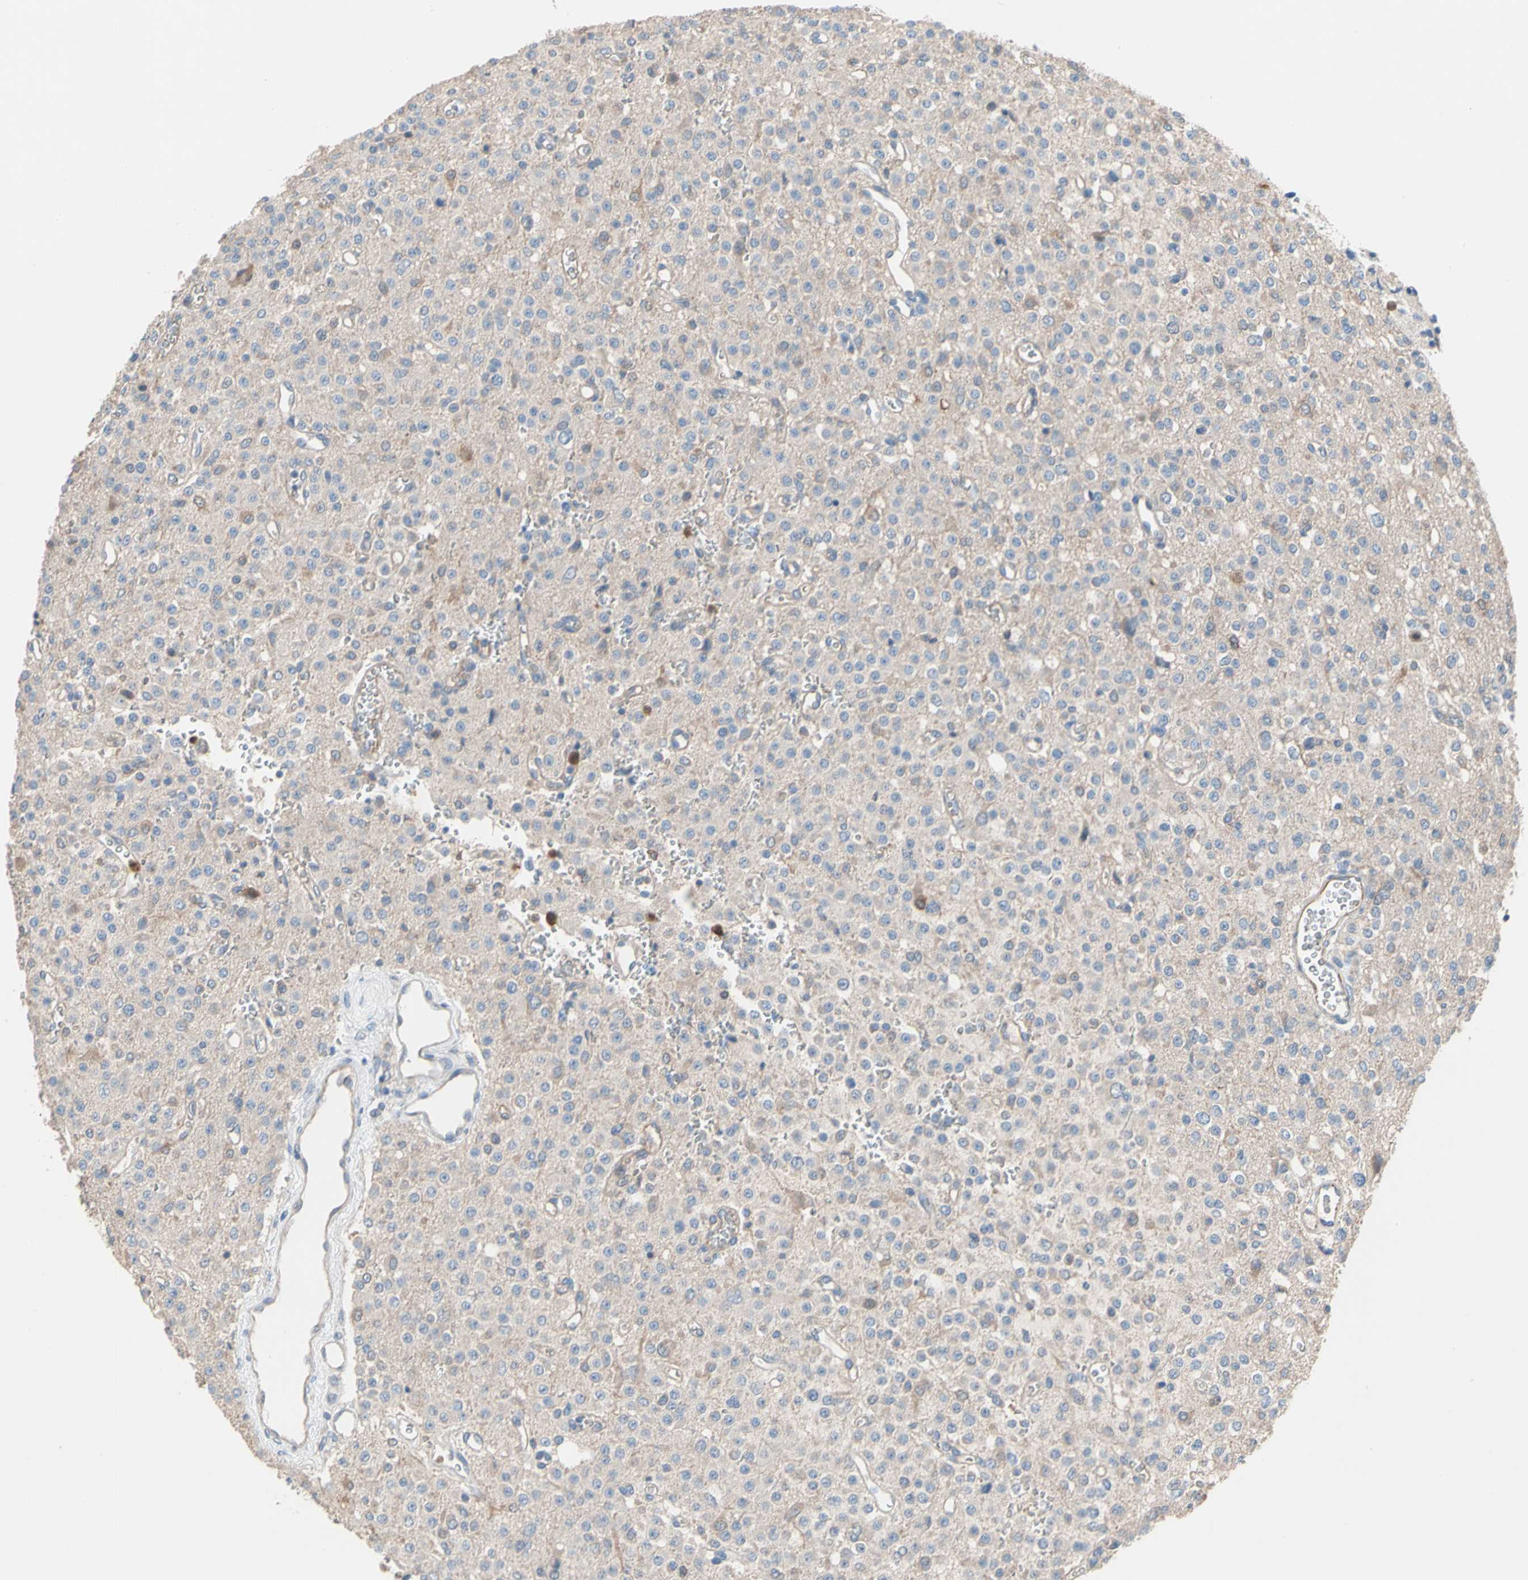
{"staining": {"intensity": "moderate", "quantity": "<25%", "location": "cytoplasmic/membranous"}, "tissue": "glioma", "cell_type": "Tumor cells", "image_type": "cancer", "snomed": [{"axis": "morphology", "description": "Glioma, malignant, Low grade"}, {"axis": "topography", "description": "Brain"}], "caption": "Tumor cells show low levels of moderate cytoplasmic/membranous staining in about <25% of cells in glioma. The staining is performed using DAB brown chromogen to label protein expression. The nuclei are counter-stained blue using hematoxylin.", "gene": "BBOX1", "patient": {"sex": "male", "age": 38}}